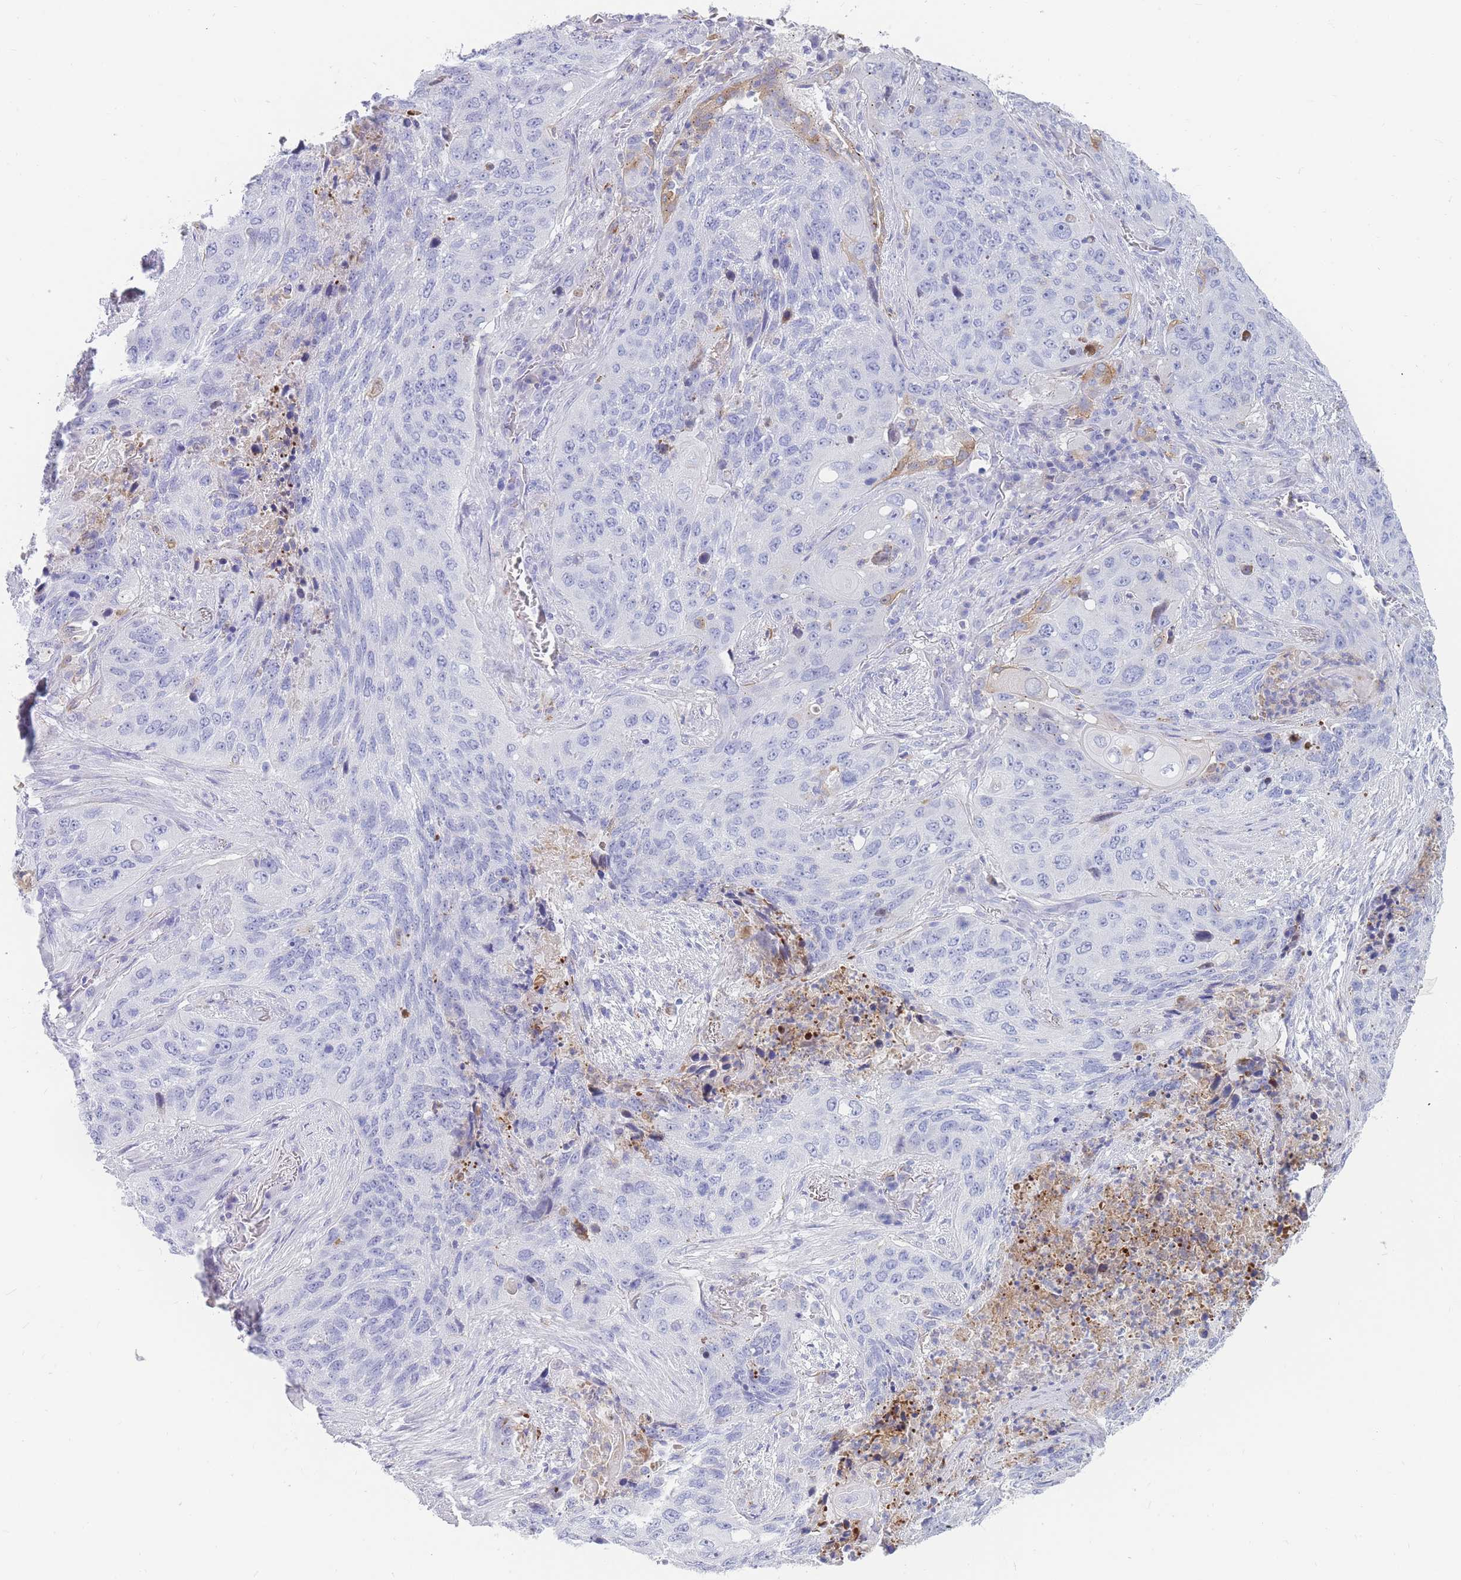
{"staining": {"intensity": "negative", "quantity": "none", "location": "none"}, "tissue": "lung cancer", "cell_type": "Tumor cells", "image_type": "cancer", "snomed": [{"axis": "morphology", "description": "Squamous cell carcinoma, NOS"}, {"axis": "topography", "description": "Lung"}], "caption": "This is a histopathology image of immunohistochemistry staining of lung cancer, which shows no expression in tumor cells.", "gene": "NKX1-2", "patient": {"sex": "female", "age": 63}}